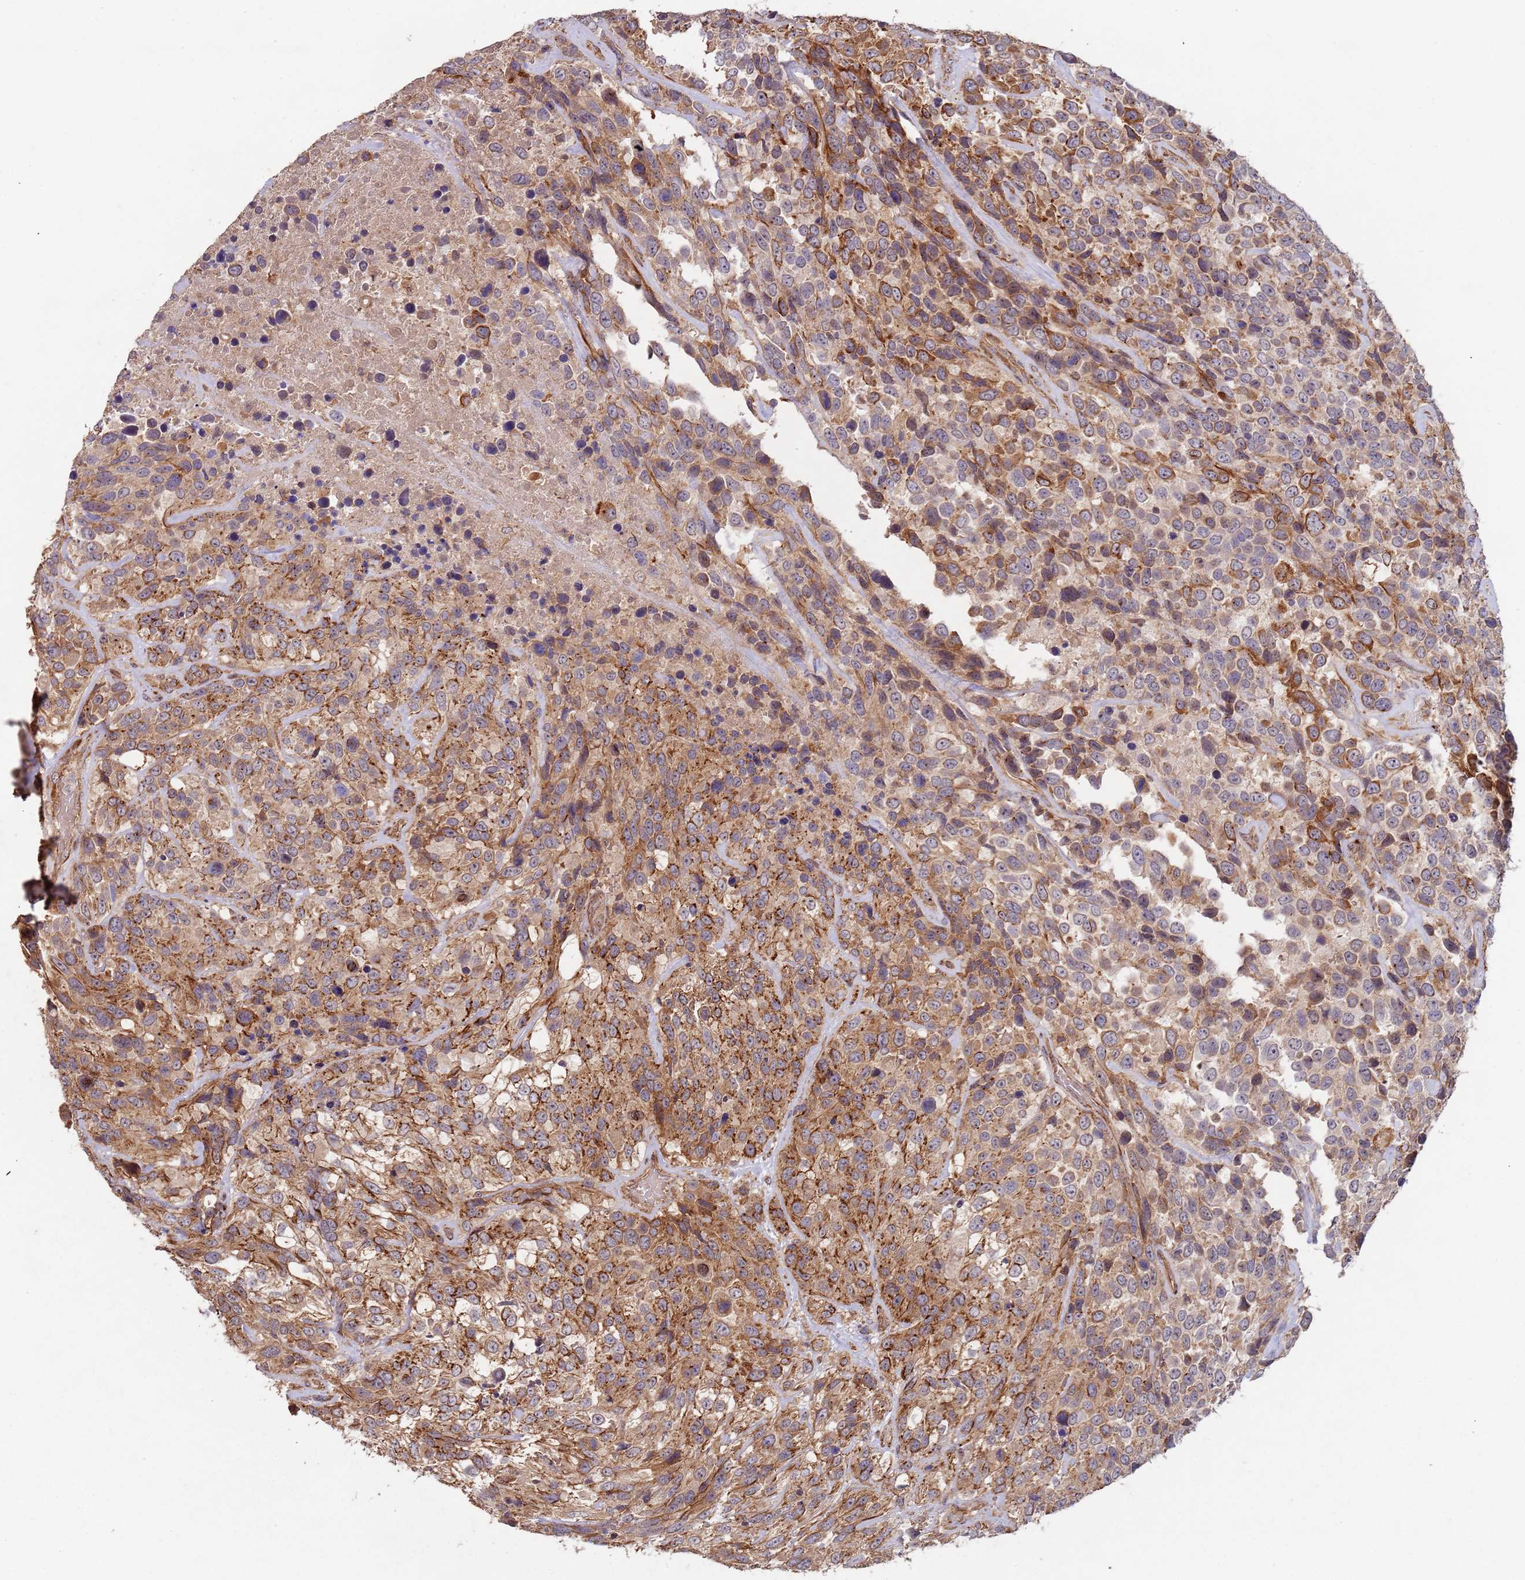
{"staining": {"intensity": "moderate", "quantity": ">75%", "location": "cytoplasmic/membranous"}, "tissue": "urothelial cancer", "cell_type": "Tumor cells", "image_type": "cancer", "snomed": [{"axis": "morphology", "description": "Urothelial carcinoma, High grade"}, {"axis": "topography", "description": "Urinary bladder"}], "caption": "IHC (DAB (3,3'-diaminobenzidine)) staining of urothelial cancer shows moderate cytoplasmic/membranous protein staining in about >75% of tumor cells.", "gene": "KANSL1L", "patient": {"sex": "male", "age": 56}}